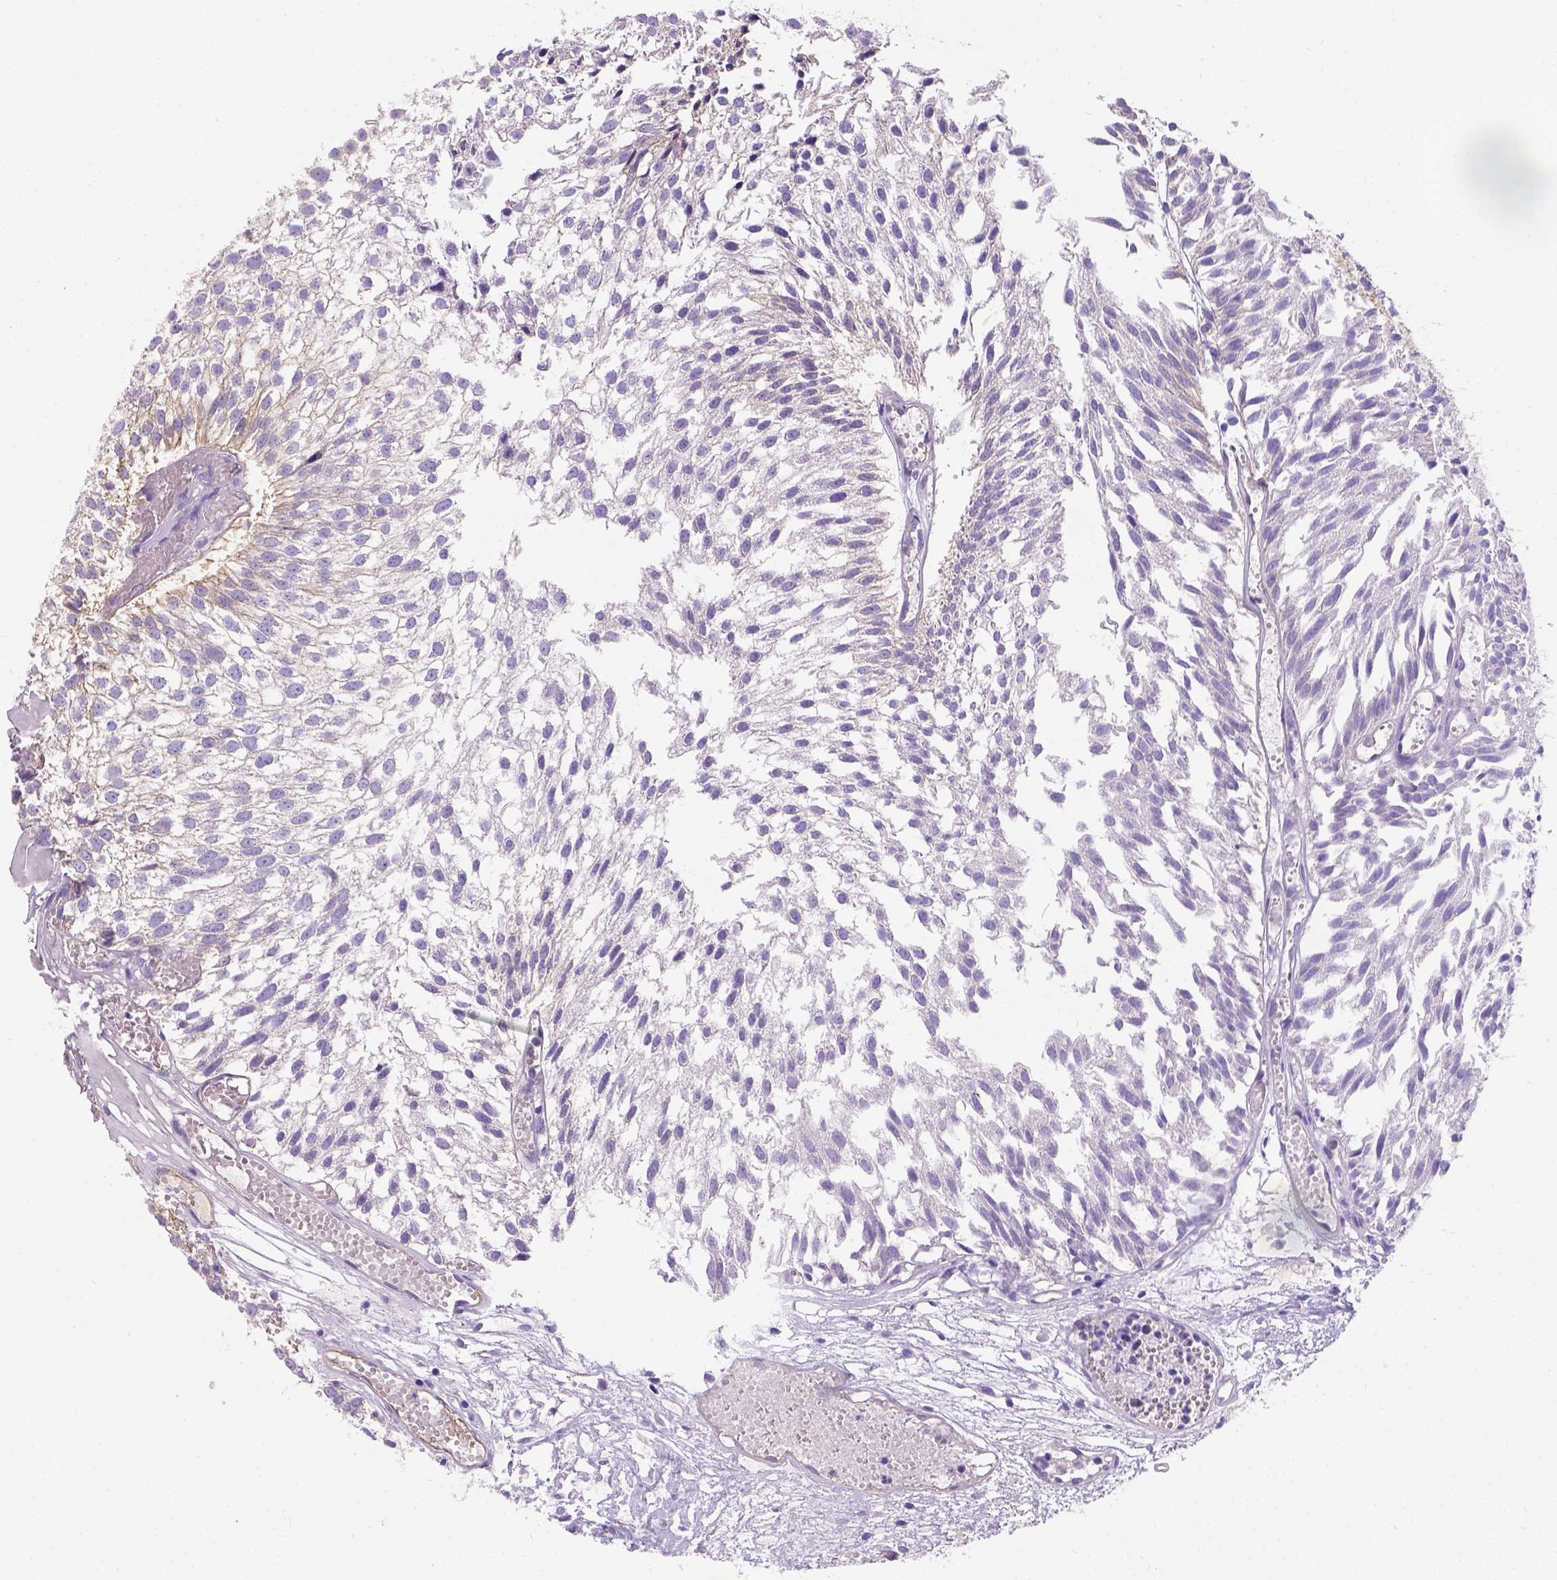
{"staining": {"intensity": "negative", "quantity": "none", "location": "none"}, "tissue": "urothelial cancer", "cell_type": "Tumor cells", "image_type": "cancer", "snomed": [{"axis": "morphology", "description": "Urothelial carcinoma, Low grade"}, {"axis": "topography", "description": "Urinary bladder"}], "caption": "Low-grade urothelial carcinoma stained for a protein using immunohistochemistry (IHC) reveals no positivity tumor cells.", "gene": "PHF7", "patient": {"sex": "male", "age": 79}}